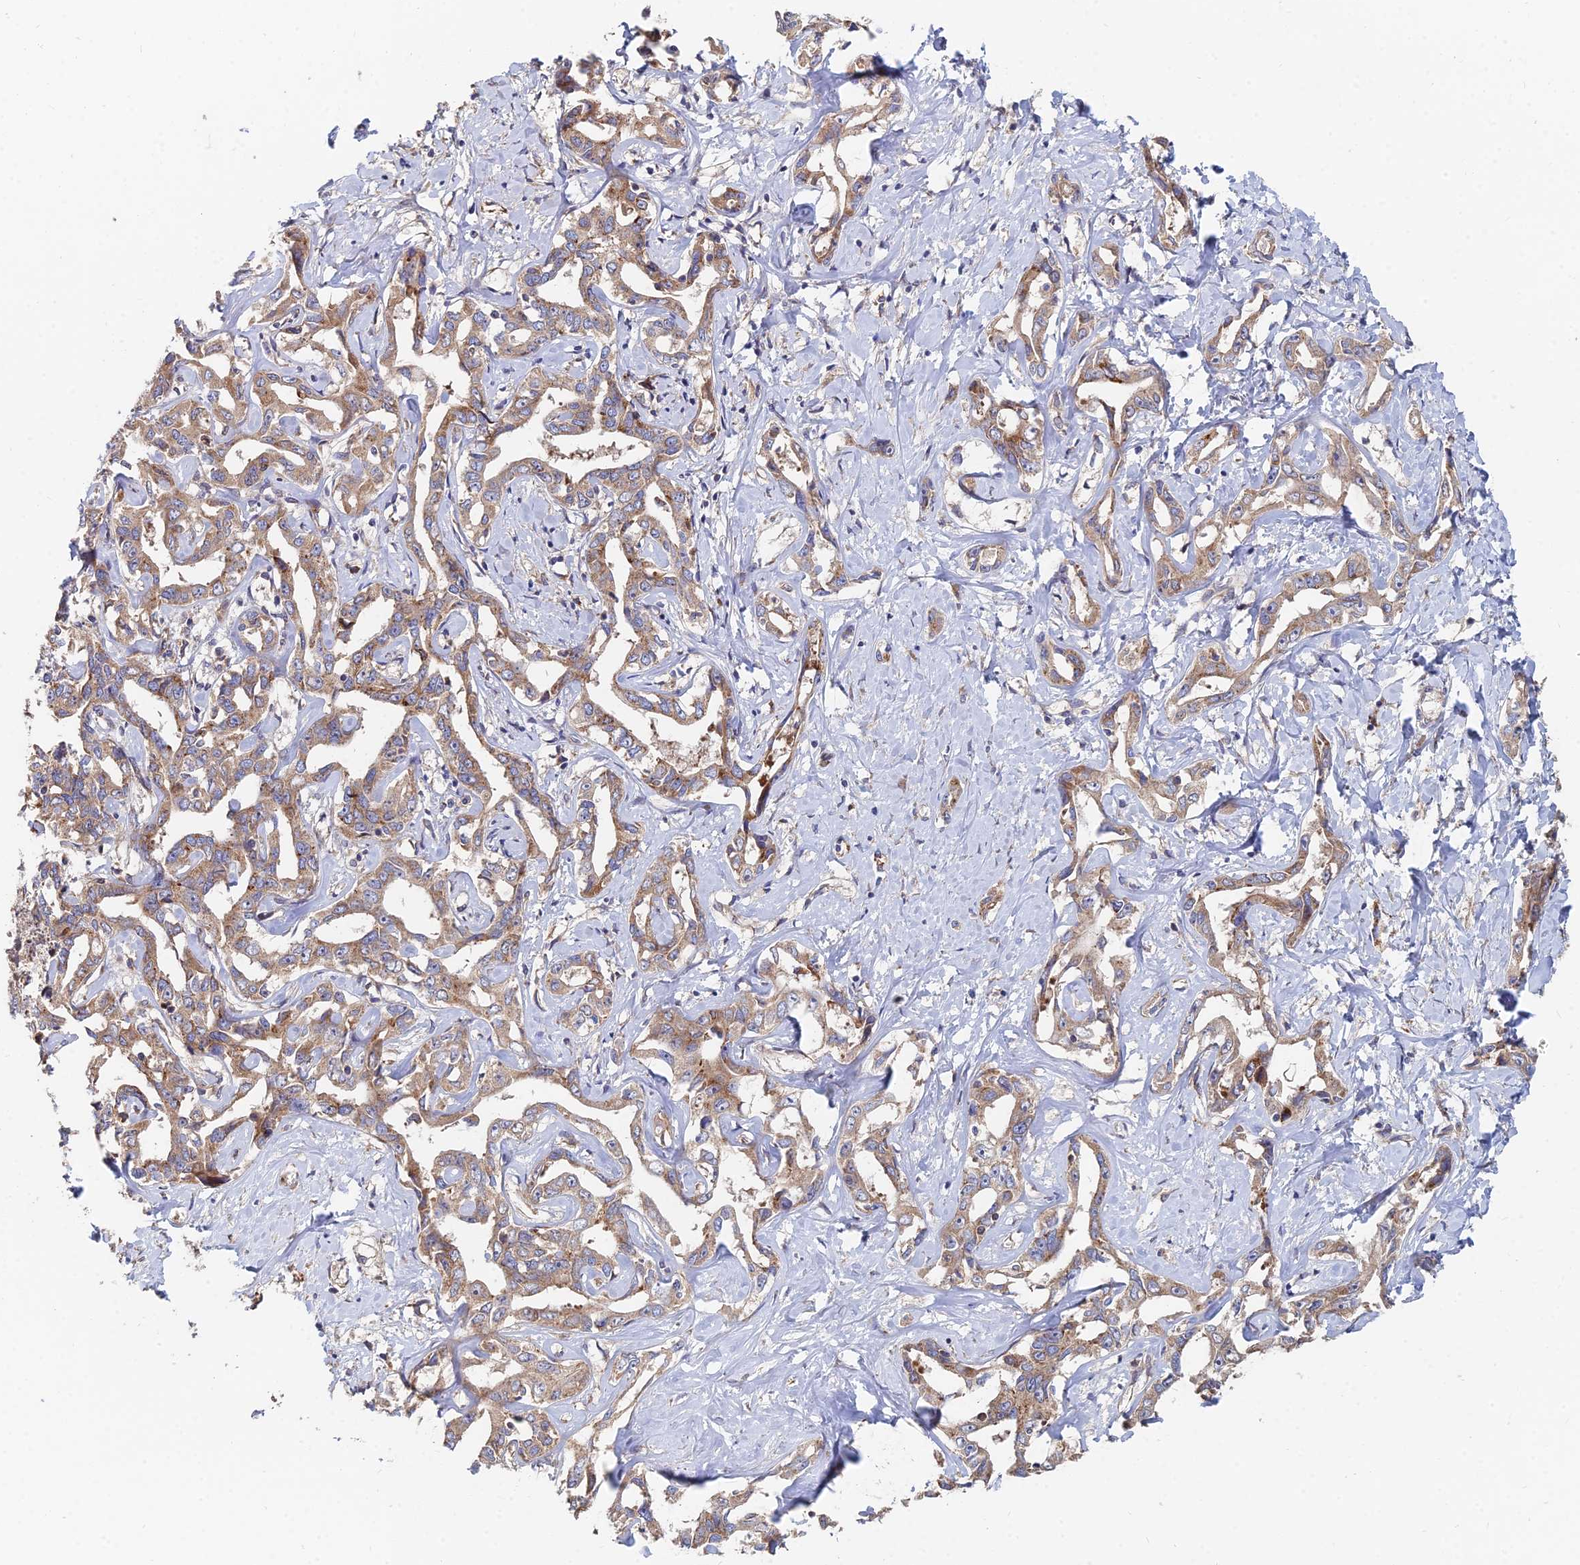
{"staining": {"intensity": "moderate", "quantity": ">75%", "location": "cytoplasmic/membranous"}, "tissue": "liver cancer", "cell_type": "Tumor cells", "image_type": "cancer", "snomed": [{"axis": "morphology", "description": "Cholangiocarcinoma"}, {"axis": "topography", "description": "Liver"}], "caption": "Immunohistochemistry staining of liver cancer (cholangiocarcinoma), which exhibits medium levels of moderate cytoplasmic/membranous expression in about >75% of tumor cells indicating moderate cytoplasmic/membranous protein expression. The staining was performed using DAB (brown) for protein detection and nuclei were counterstained in hematoxylin (blue).", "gene": "CCZ1", "patient": {"sex": "male", "age": 59}}